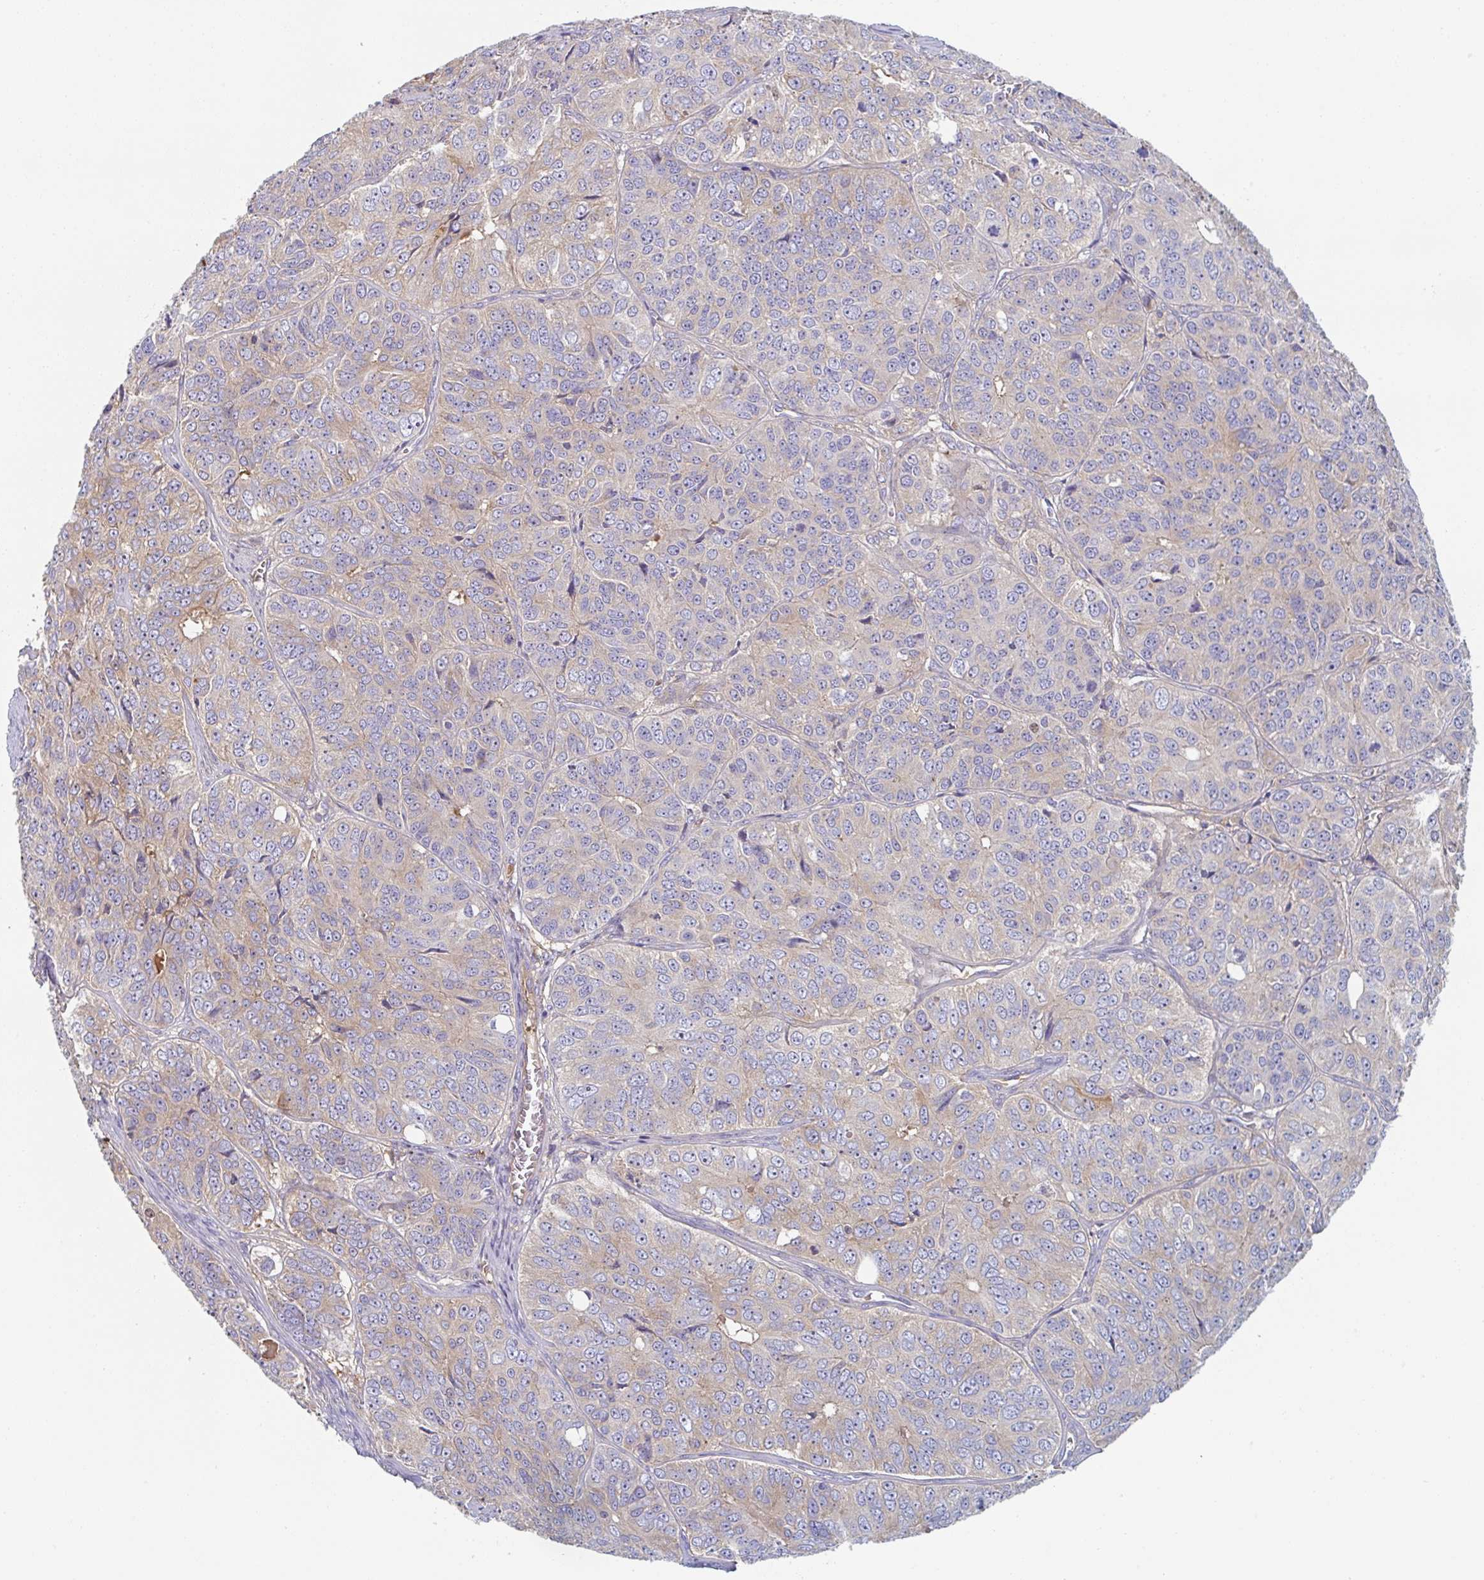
{"staining": {"intensity": "weak", "quantity": "25%-75%", "location": "cytoplasmic/membranous"}, "tissue": "ovarian cancer", "cell_type": "Tumor cells", "image_type": "cancer", "snomed": [{"axis": "morphology", "description": "Carcinoma, endometroid"}, {"axis": "topography", "description": "Ovary"}], "caption": "Ovarian cancer (endometroid carcinoma) stained with immunohistochemistry reveals weak cytoplasmic/membranous positivity in approximately 25%-75% of tumor cells.", "gene": "AMPD2", "patient": {"sex": "female", "age": 51}}